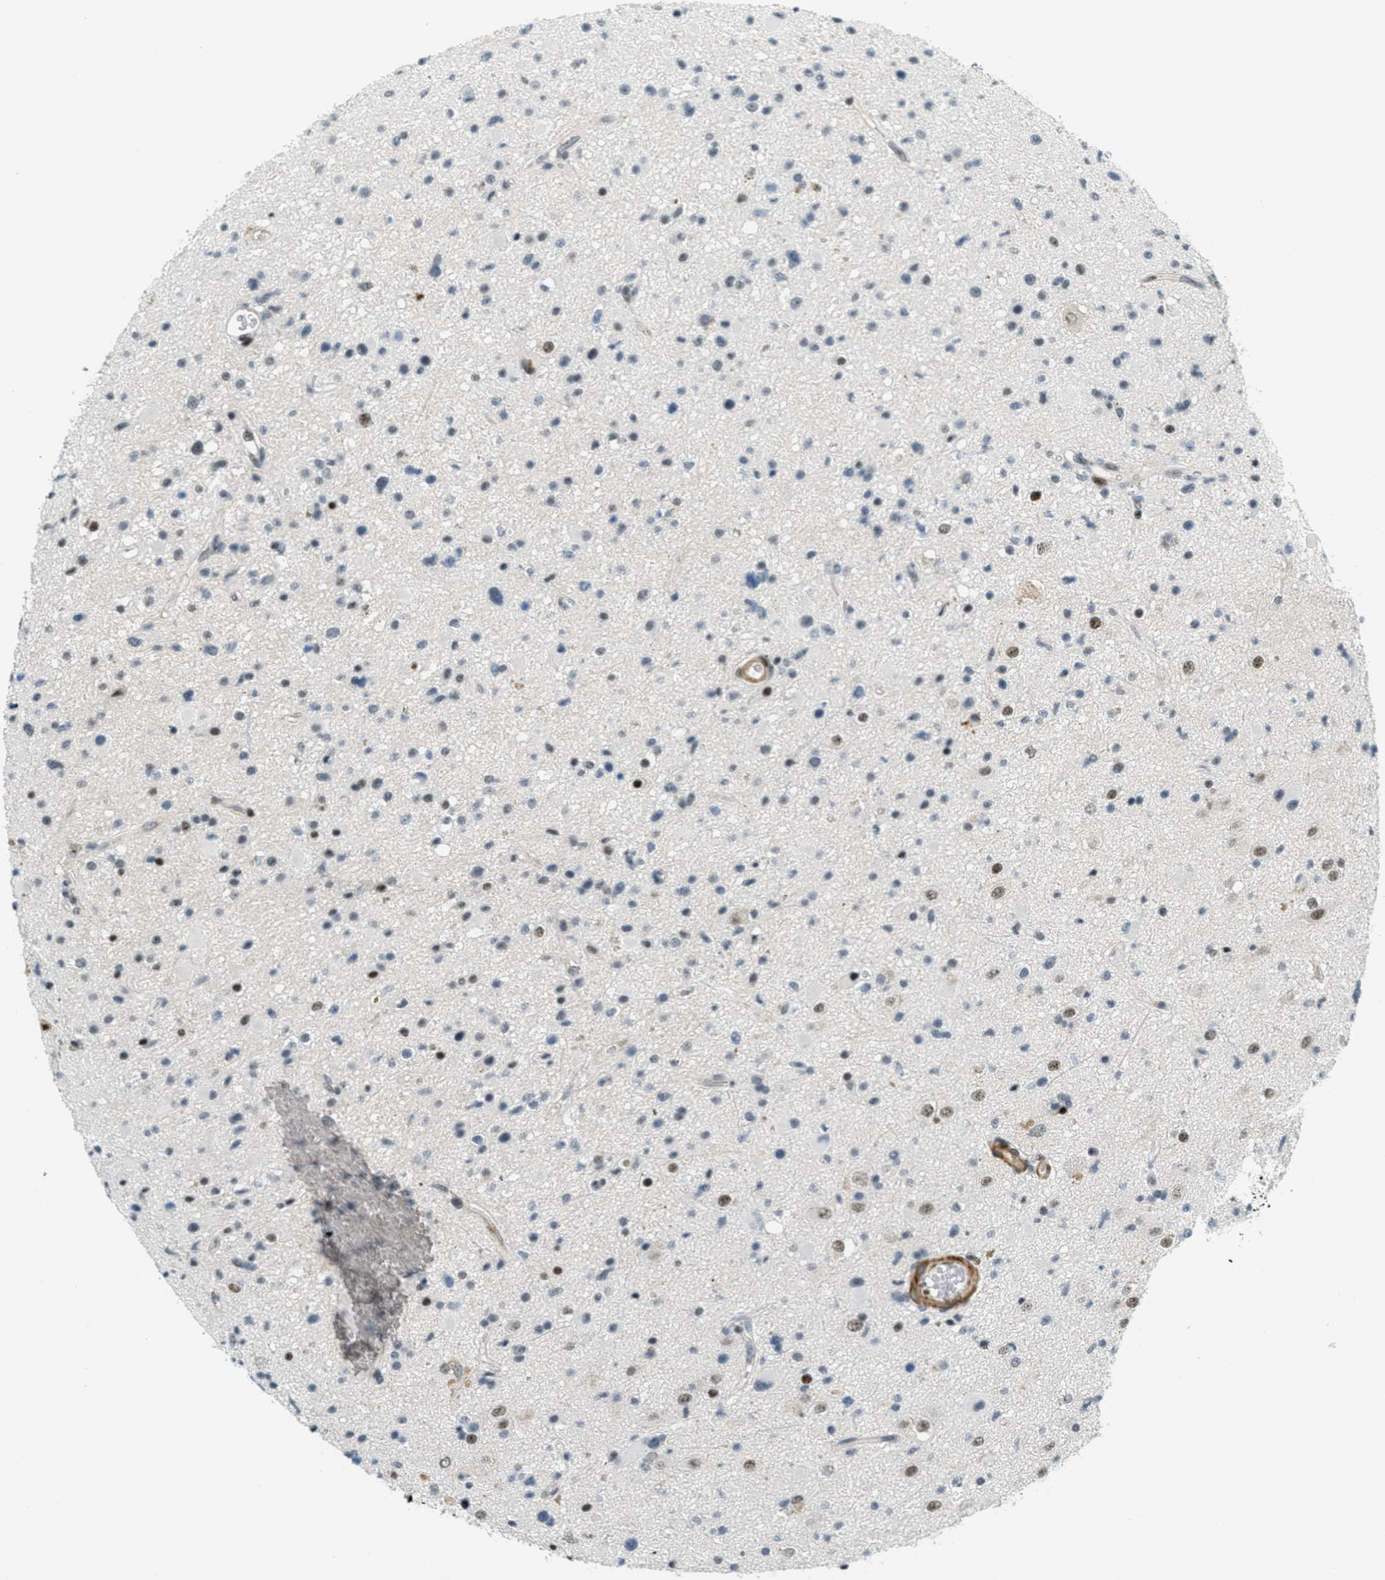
{"staining": {"intensity": "strong", "quantity": "<25%", "location": "cytoplasmic/membranous"}, "tissue": "glioma", "cell_type": "Tumor cells", "image_type": "cancer", "snomed": [{"axis": "morphology", "description": "Glioma, malignant, High grade"}, {"axis": "topography", "description": "Brain"}], "caption": "This is an image of immunohistochemistry staining of glioma, which shows strong positivity in the cytoplasmic/membranous of tumor cells.", "gene": "ZDHHC23", "patient": {"sex": "male", "age": 33}}